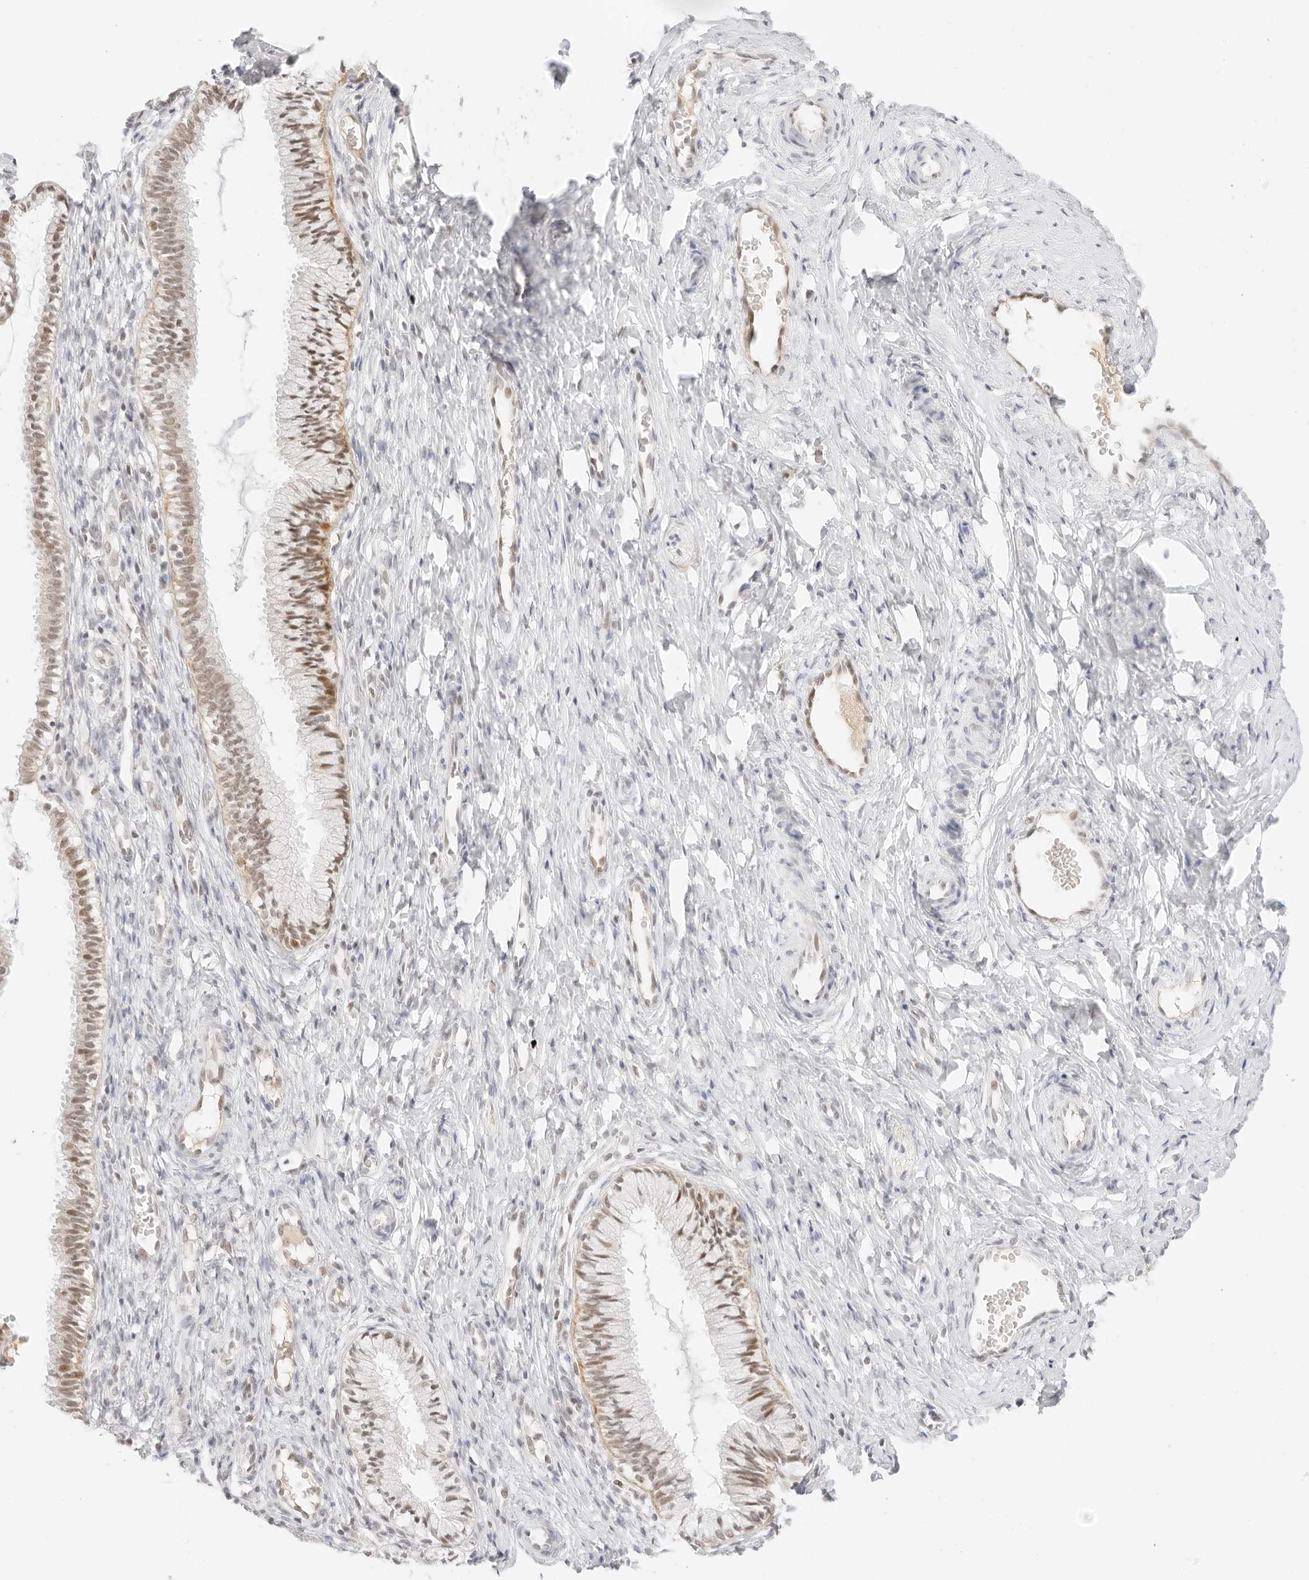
{"staining": {"intensity": "weak", "quantity": ">75%", "location": "cytoplasmic/membranous,nuclear"}, "tissue": "cervix", "cell_type": "Glandular cells", "image_type": "normal", "snomed": [{"axis": "morphology", "description": "Normal tissue, NOS"}, {"axis": "topography", "description": "Cervix"}], "caption": "Approximately >75% of glandular cells in benign cervix show weak cytoplasmic/membranous,nuclear protein staining as visualized by brown immunohistochemical staining.", "gene": "ITGA6", "patient": {"sex": "female", "age": 27}}